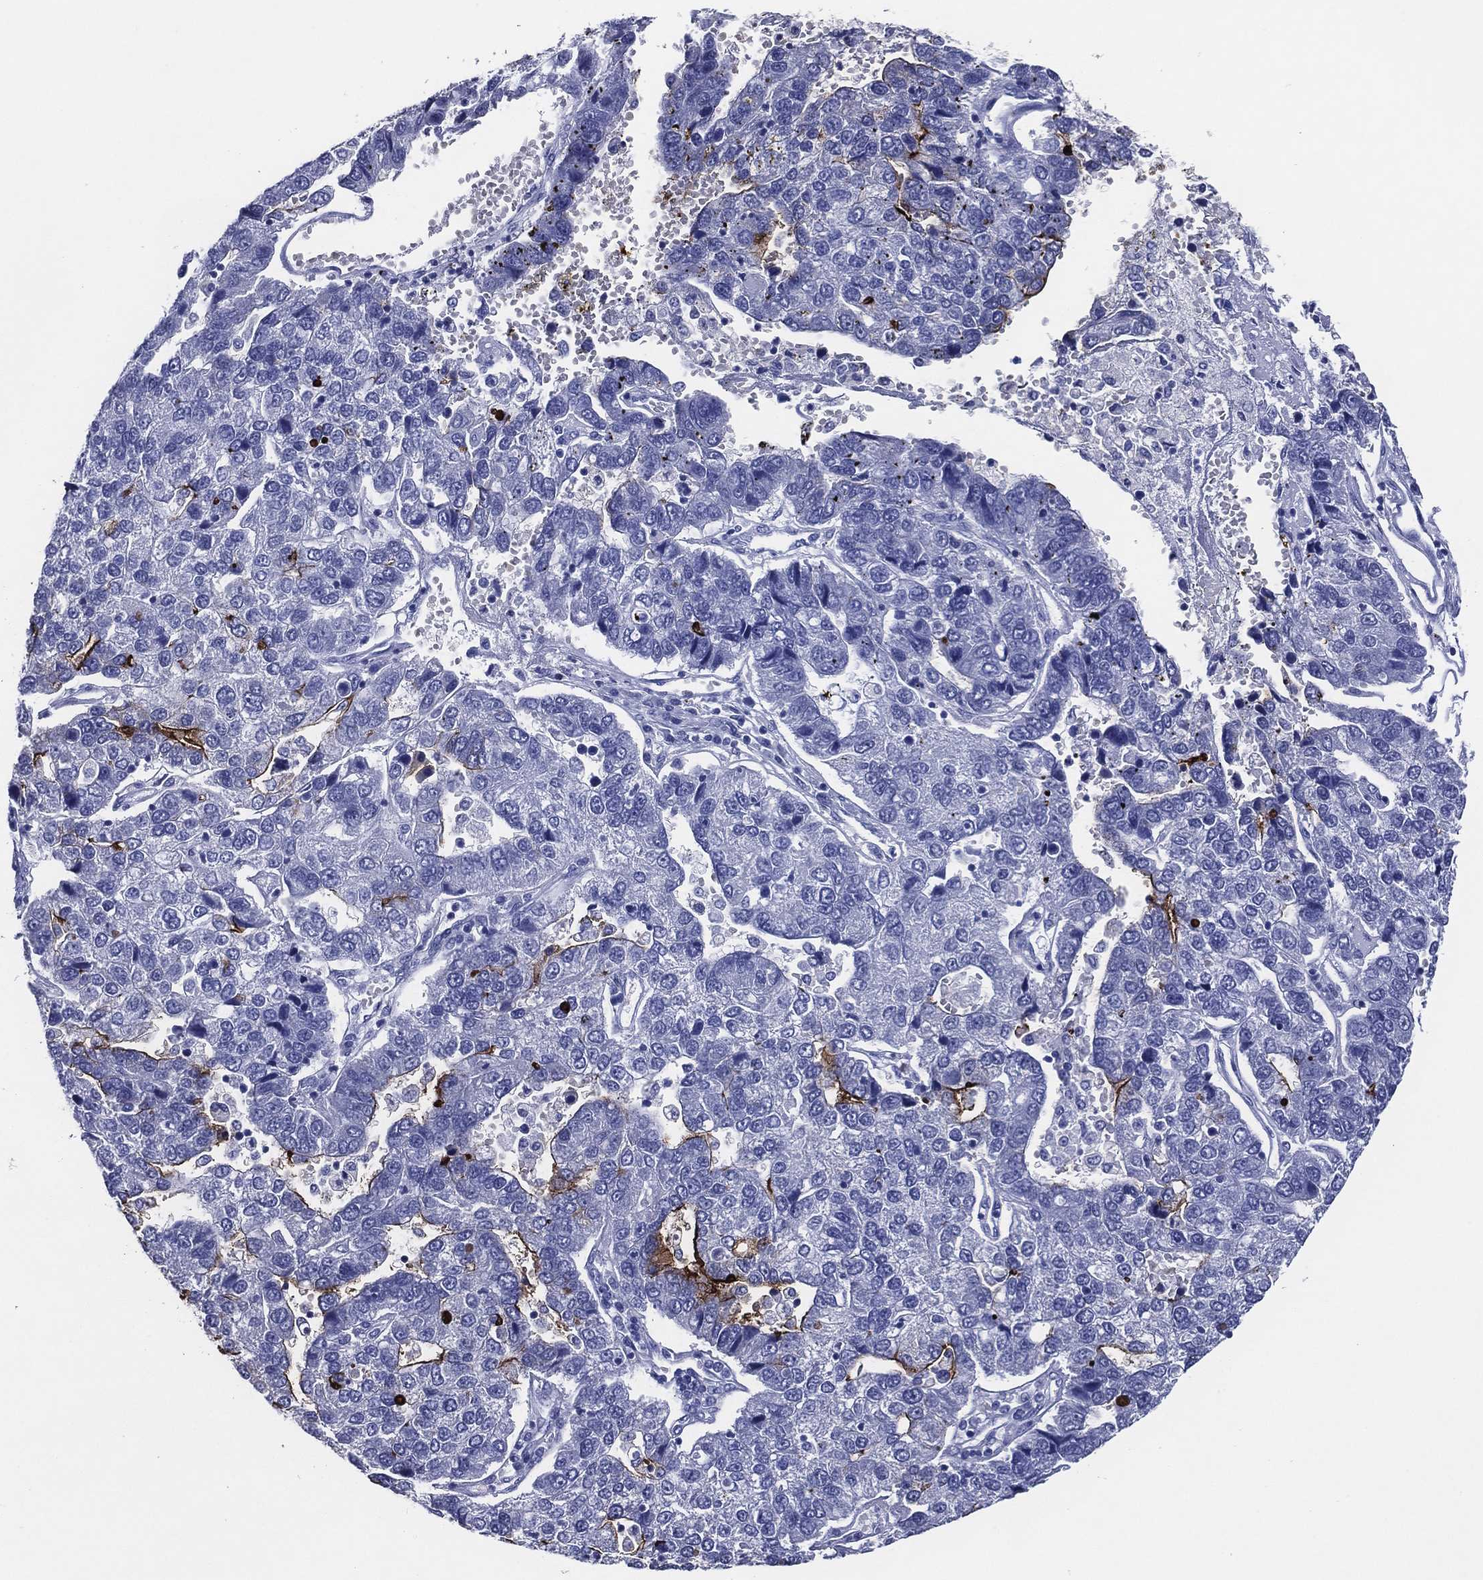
{"staining": {"intensity": "strong", "quantity": "<25%", "location": "cytoplasmic/membranous"}, "tissue": "pancreatic cancer", "cell_type": "Tumor cells", "image_type": "cancer", "snomed": [{"axis": "morphology", "description": "Adenocarcinoma, NOS"}, {"axis": "topography", "description": "Pancreas"}], "caption": "Pancreatic cancer tissue displays strong cytoplasmic/membranous positivity in about <25% of tumor cells, visualized by immunohistochemistry.", "gene": "ACE2", "patient": {"sex": "female", "age": 61}}